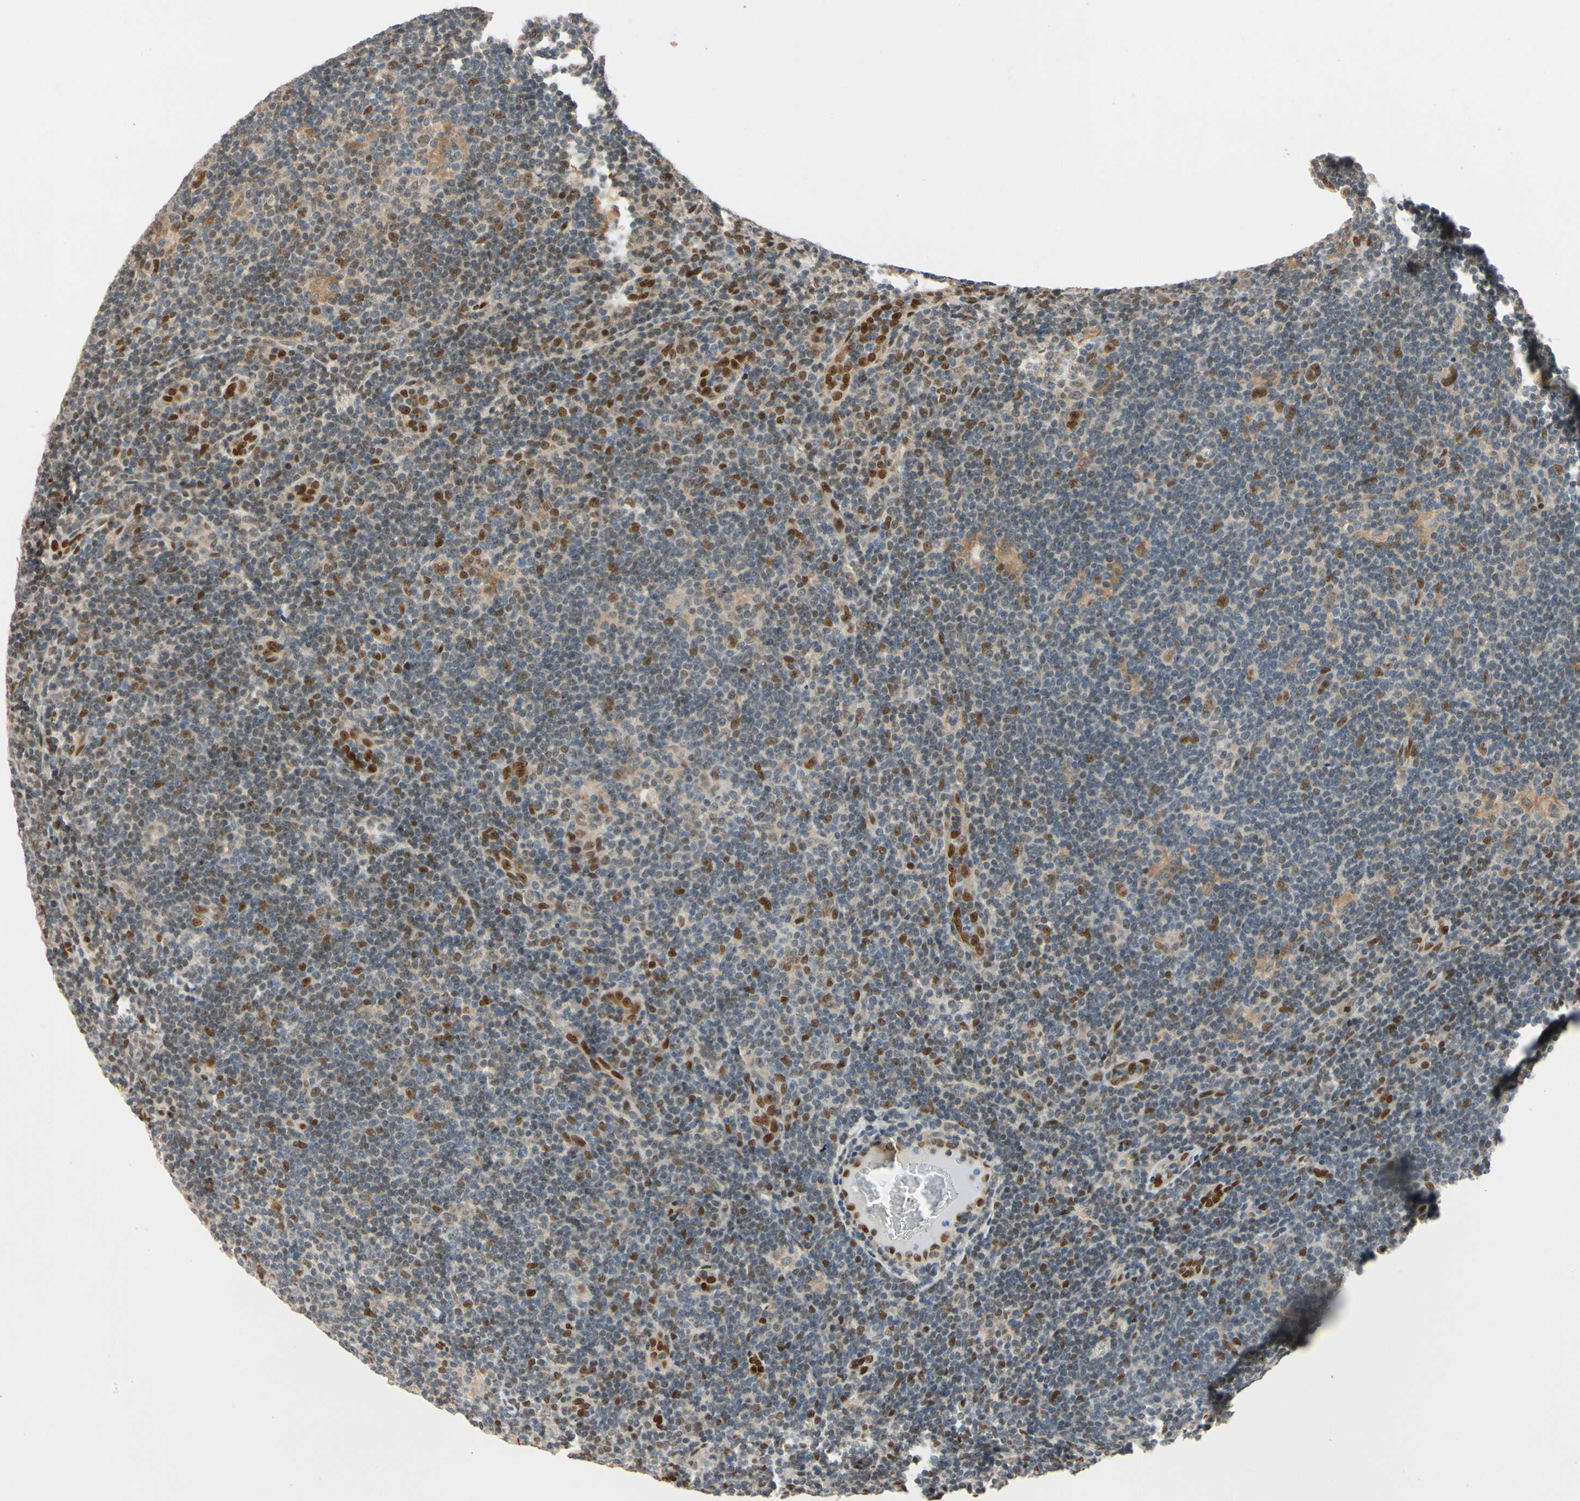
{"staining": {"intensity": "moderate", "quantity": ">75%", "location": "cytoplasmic/membranous"}, "tissue": "lymphoma", "cell_type": "Tumor cells", "image_type": "cancer", "snomed": [{"axis": "morphology", "description": "Hodgkin's disease, NOS"}, {"axis": "topography", "description": "Lymph node"}], "caption": "Hodgkin's disease stained with a brown dye shows moderate cytoplasmic/membranous positive positivity in approximately >75% of tumor cells.", "gene": "RIOX2", "patient": {"sex": "female", "age": 57}}